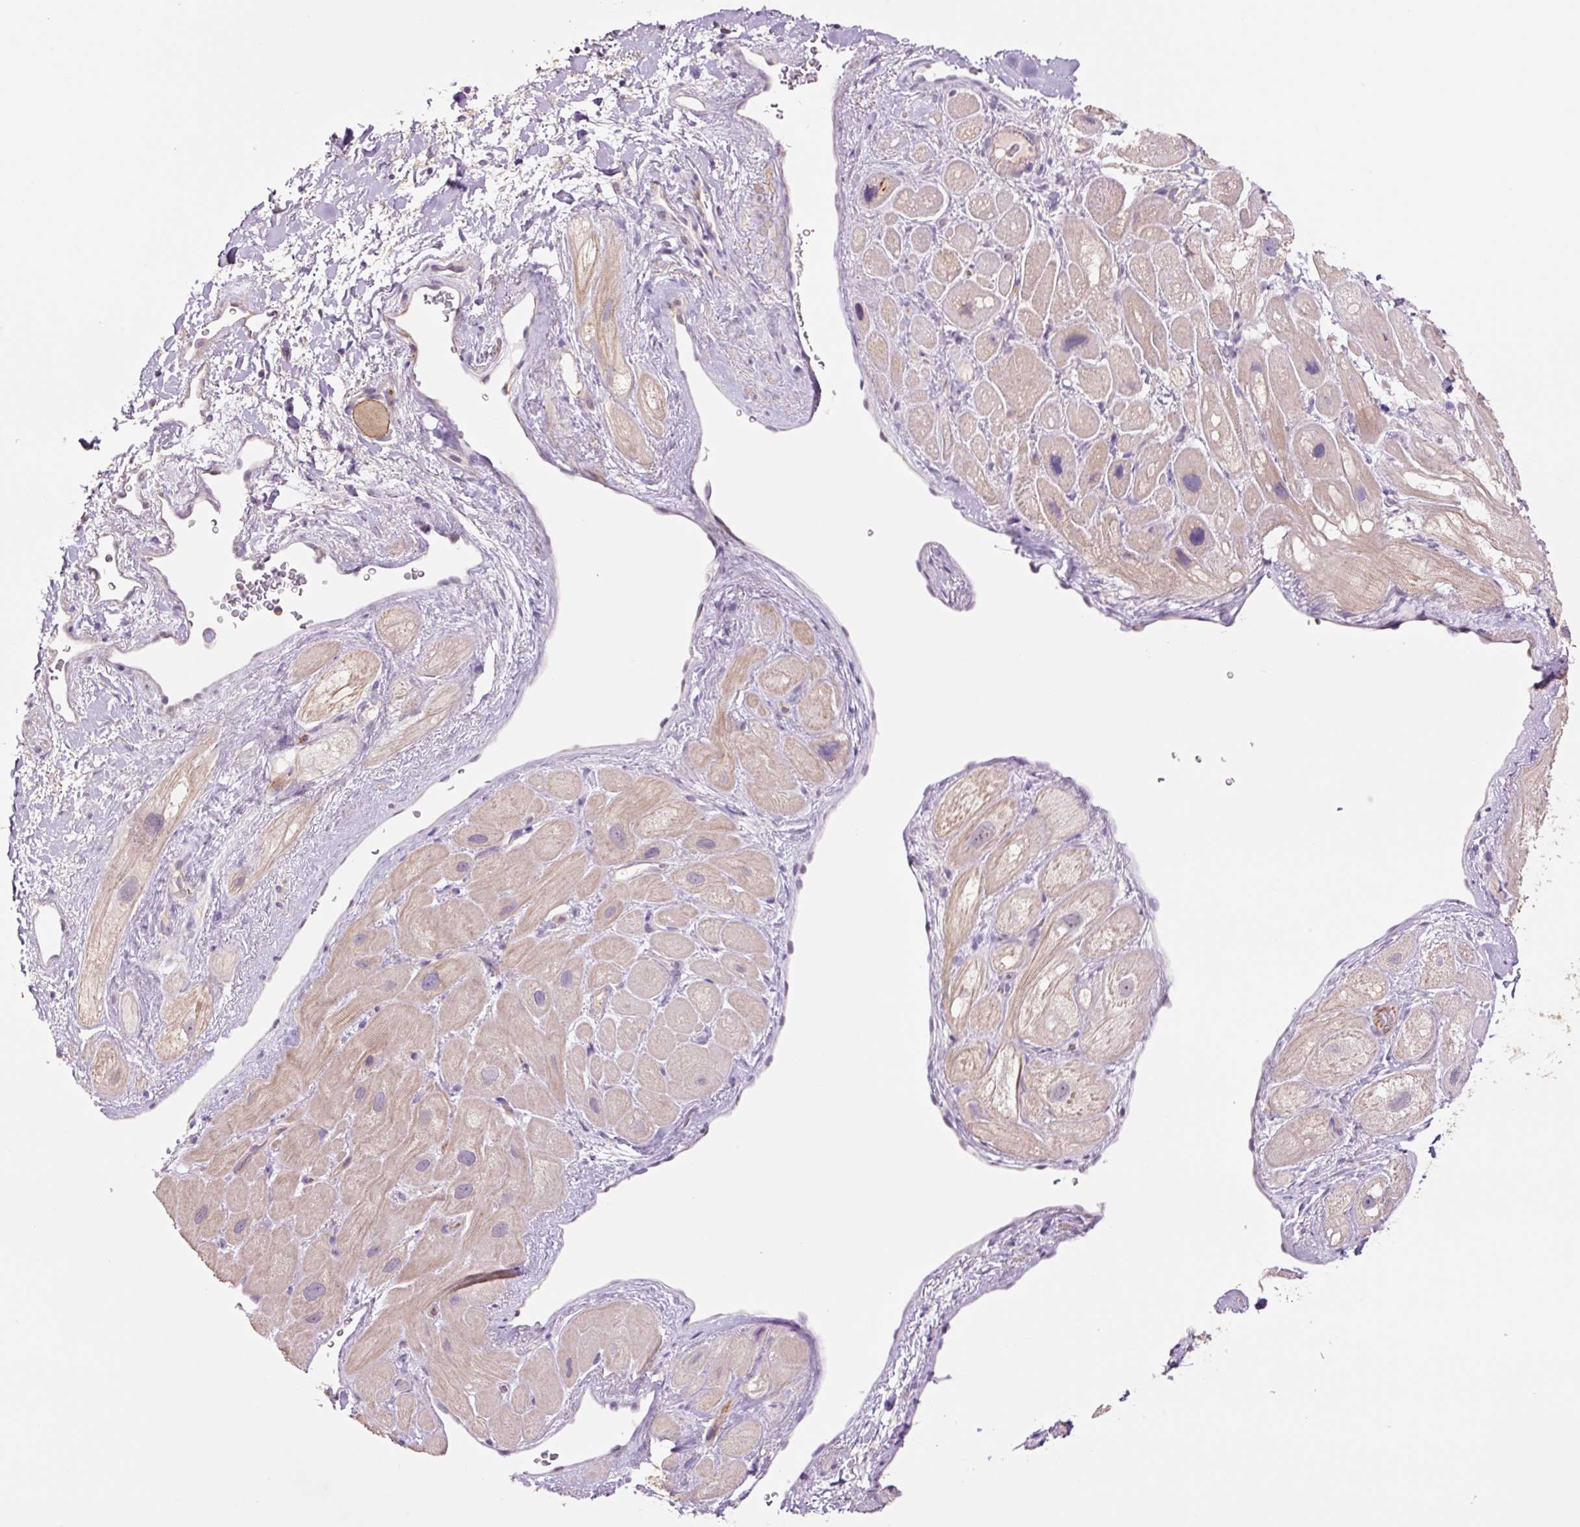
{"staining": {"intensity": "weak", "quantity": "25%-75%", "location": "cytoplasmic/membranous"}, "tissue": "heart muscle", "cell_type": "Cardiomyocytes", "image_type": "normal", "snomed": [{"axis": "morphology", "description": "Normal tissue, NOS"}, {"axis": "topography", "description": "Heart"}], "caption": "About 25%-75% of cardiomyocytes in unremarkable heart muscle exhibit weak cytoplasmic/membranous protein staining as visualized by brown immunohistochemical staining.", "gene": "SLC1A4", "patient": {"sex": "male", "age": 49}}